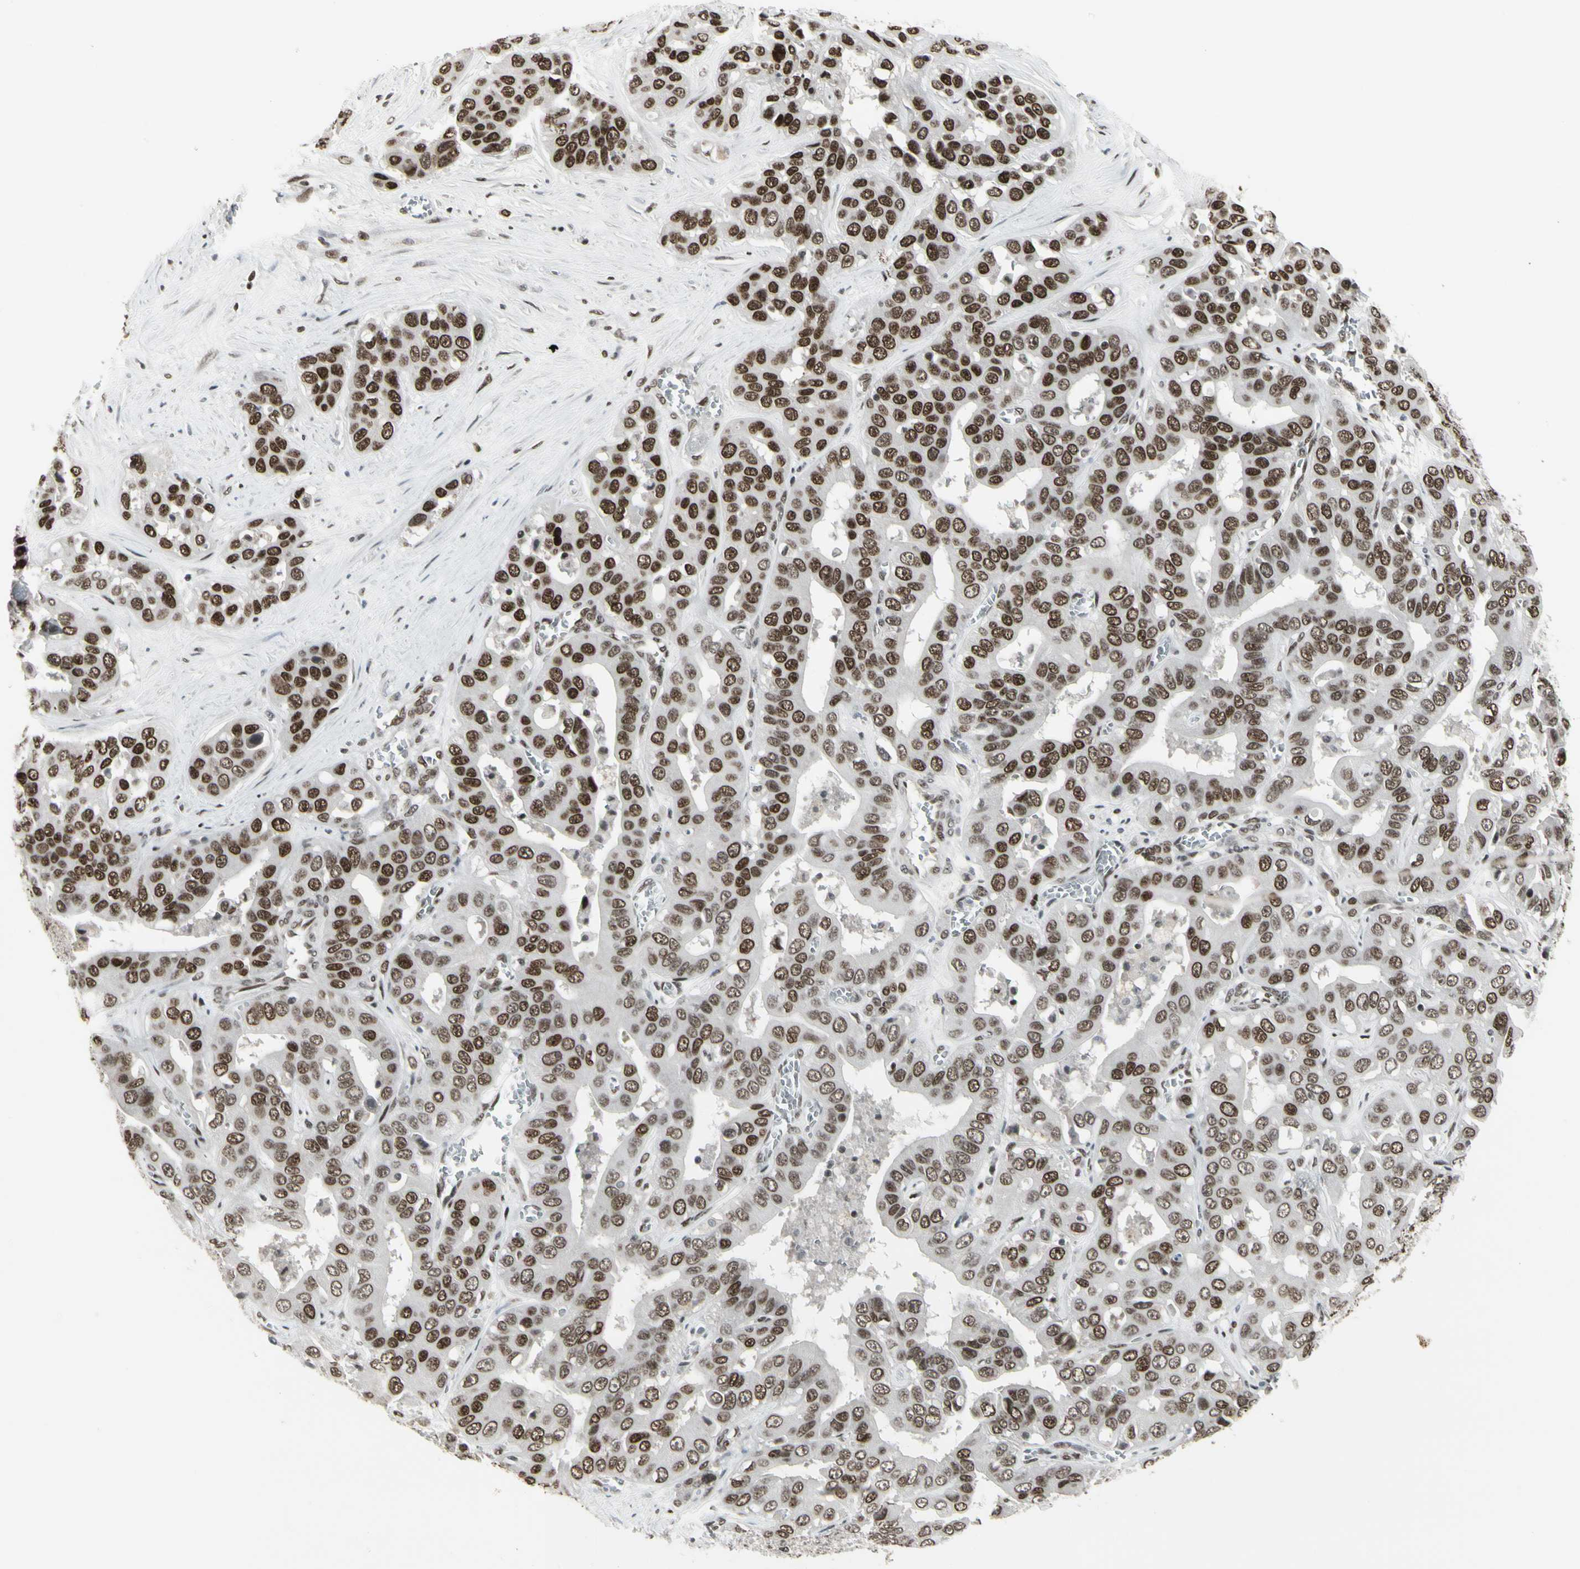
{"staining": {"intensity": "strong", "quantity": ">75%", "location": "nuclear"}, "tissue": "liver cancer", "cell_type": "Tumor cells", "image_type": "cancer", "snomed": [{"axis": "morphology", "description": "Cholangiocarcinoma"}, {"axis": "topography", "description": "Liver"}], "caption": "About >75% of tumor cells in human liver cancer (cholangiocarcinoma) display strong nuclear protein positivity as visualized by brown immunohistochemical staining.", "gene": "HMG20A", "patient": {"sex": "female", "age": 52}}